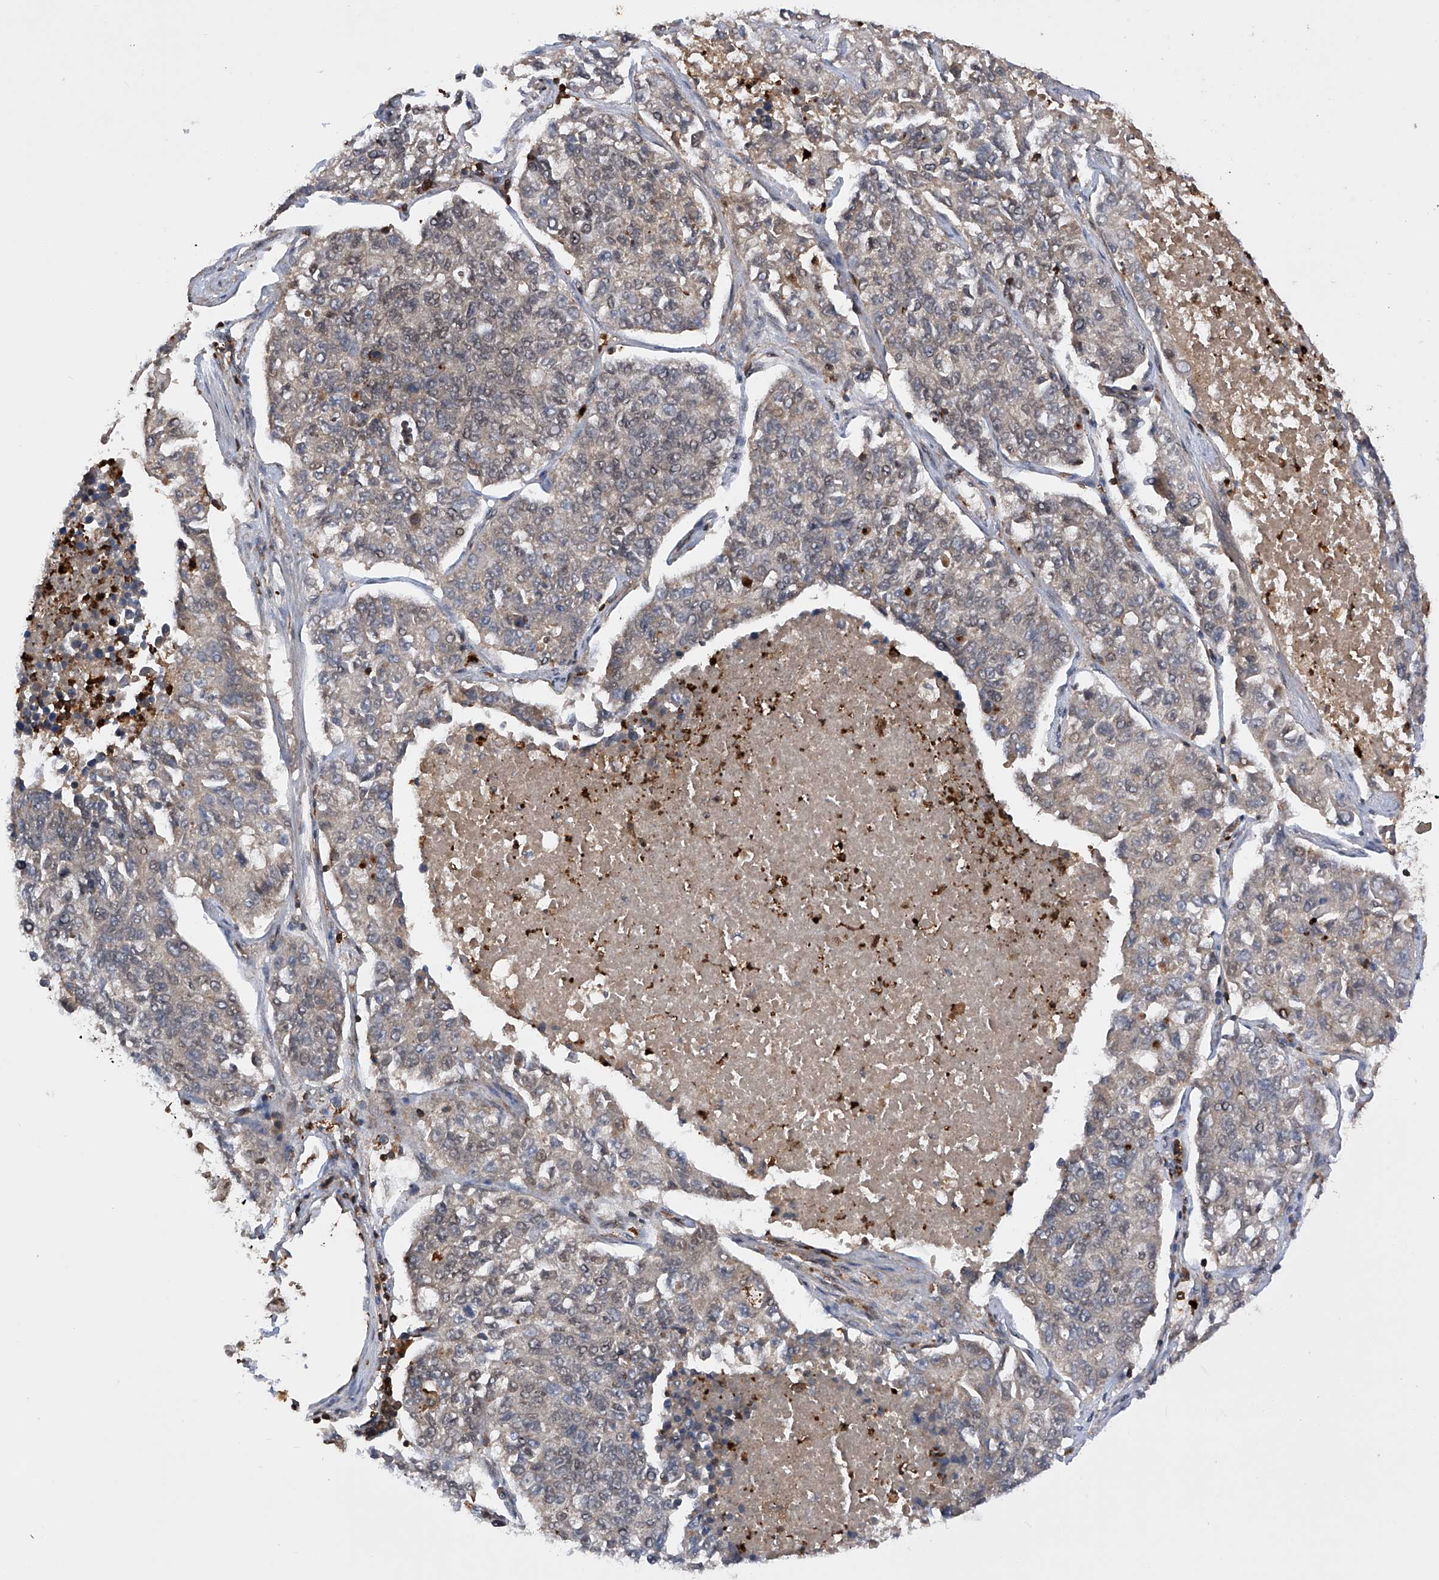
{"staining": {"intensity": "weak", "quantity": "<25%", "location": "nuclear"}, "tissue": "lung cancer", "cell_type": "Tumor cells", "image_type": "cancer", "snomed": [{"axis": "morphology", "description": "Adenocarcinoma, NOS"}, {"axis": "topography", "description": "Lung"}], "caption": "The histopathology image shows no staining of tumor cells in lung cancer (adenocarcinoma).", "gene": "ZNF280D", "patient": {"sex": "male", "age": 49}}